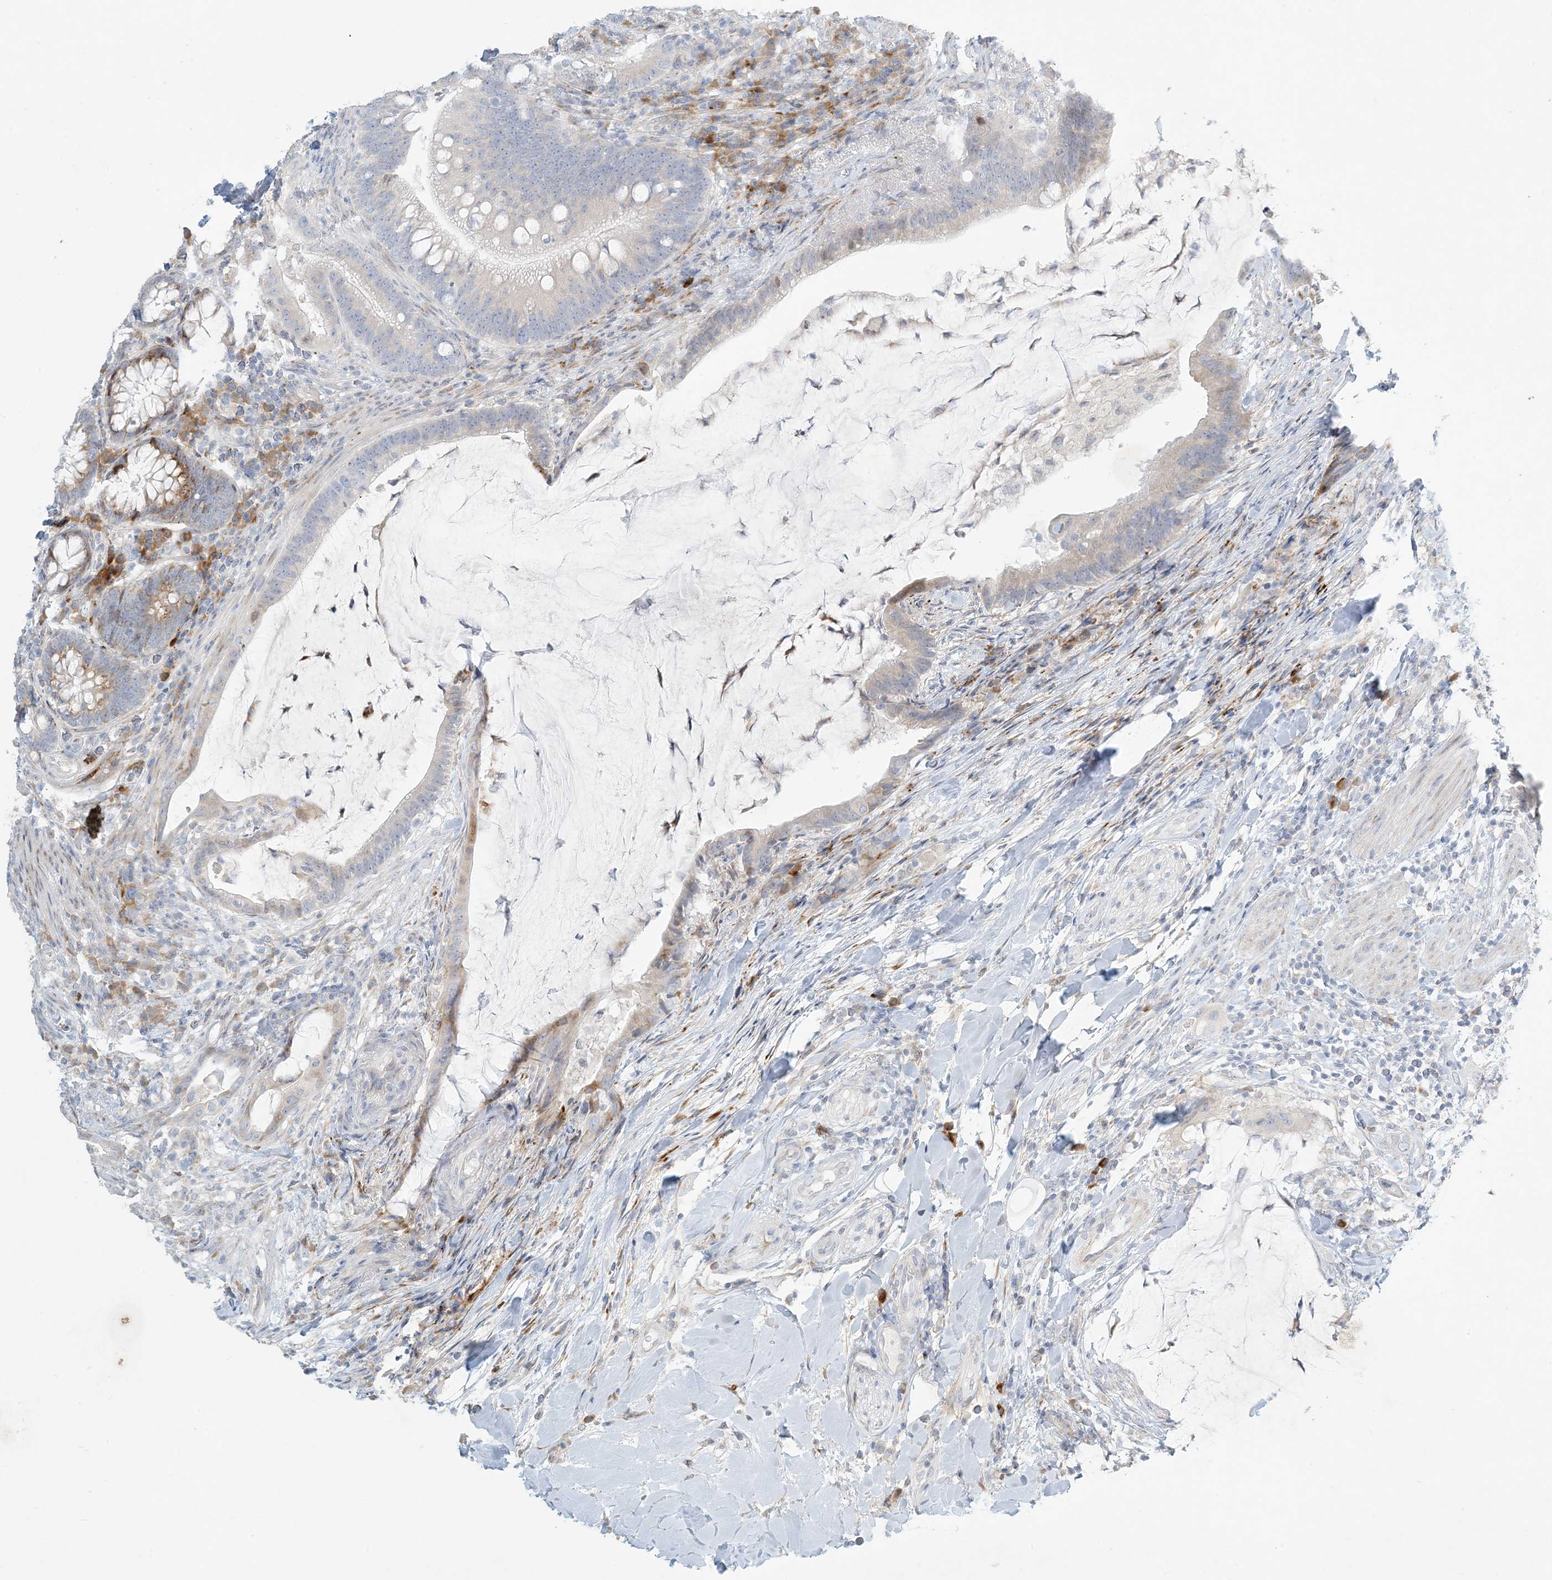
{"staining": {"intensity": "negative", "quantity": "none", "location": "none"}, "tissue": "colorectal cancer", "cell_type": "Tumor cells", "image_type": "cancer", "snomed": [{"axis": "morphology", "description": "Adenocarcinoma, NOS"}, {"axis": "topography", "description": "Colon"}], "caption": "A histopathology image of human colorectal cancer is negative for staining in tumor cells.", "gene": "ZNF385D", "patient": {"sex": "female", "age": 66}}